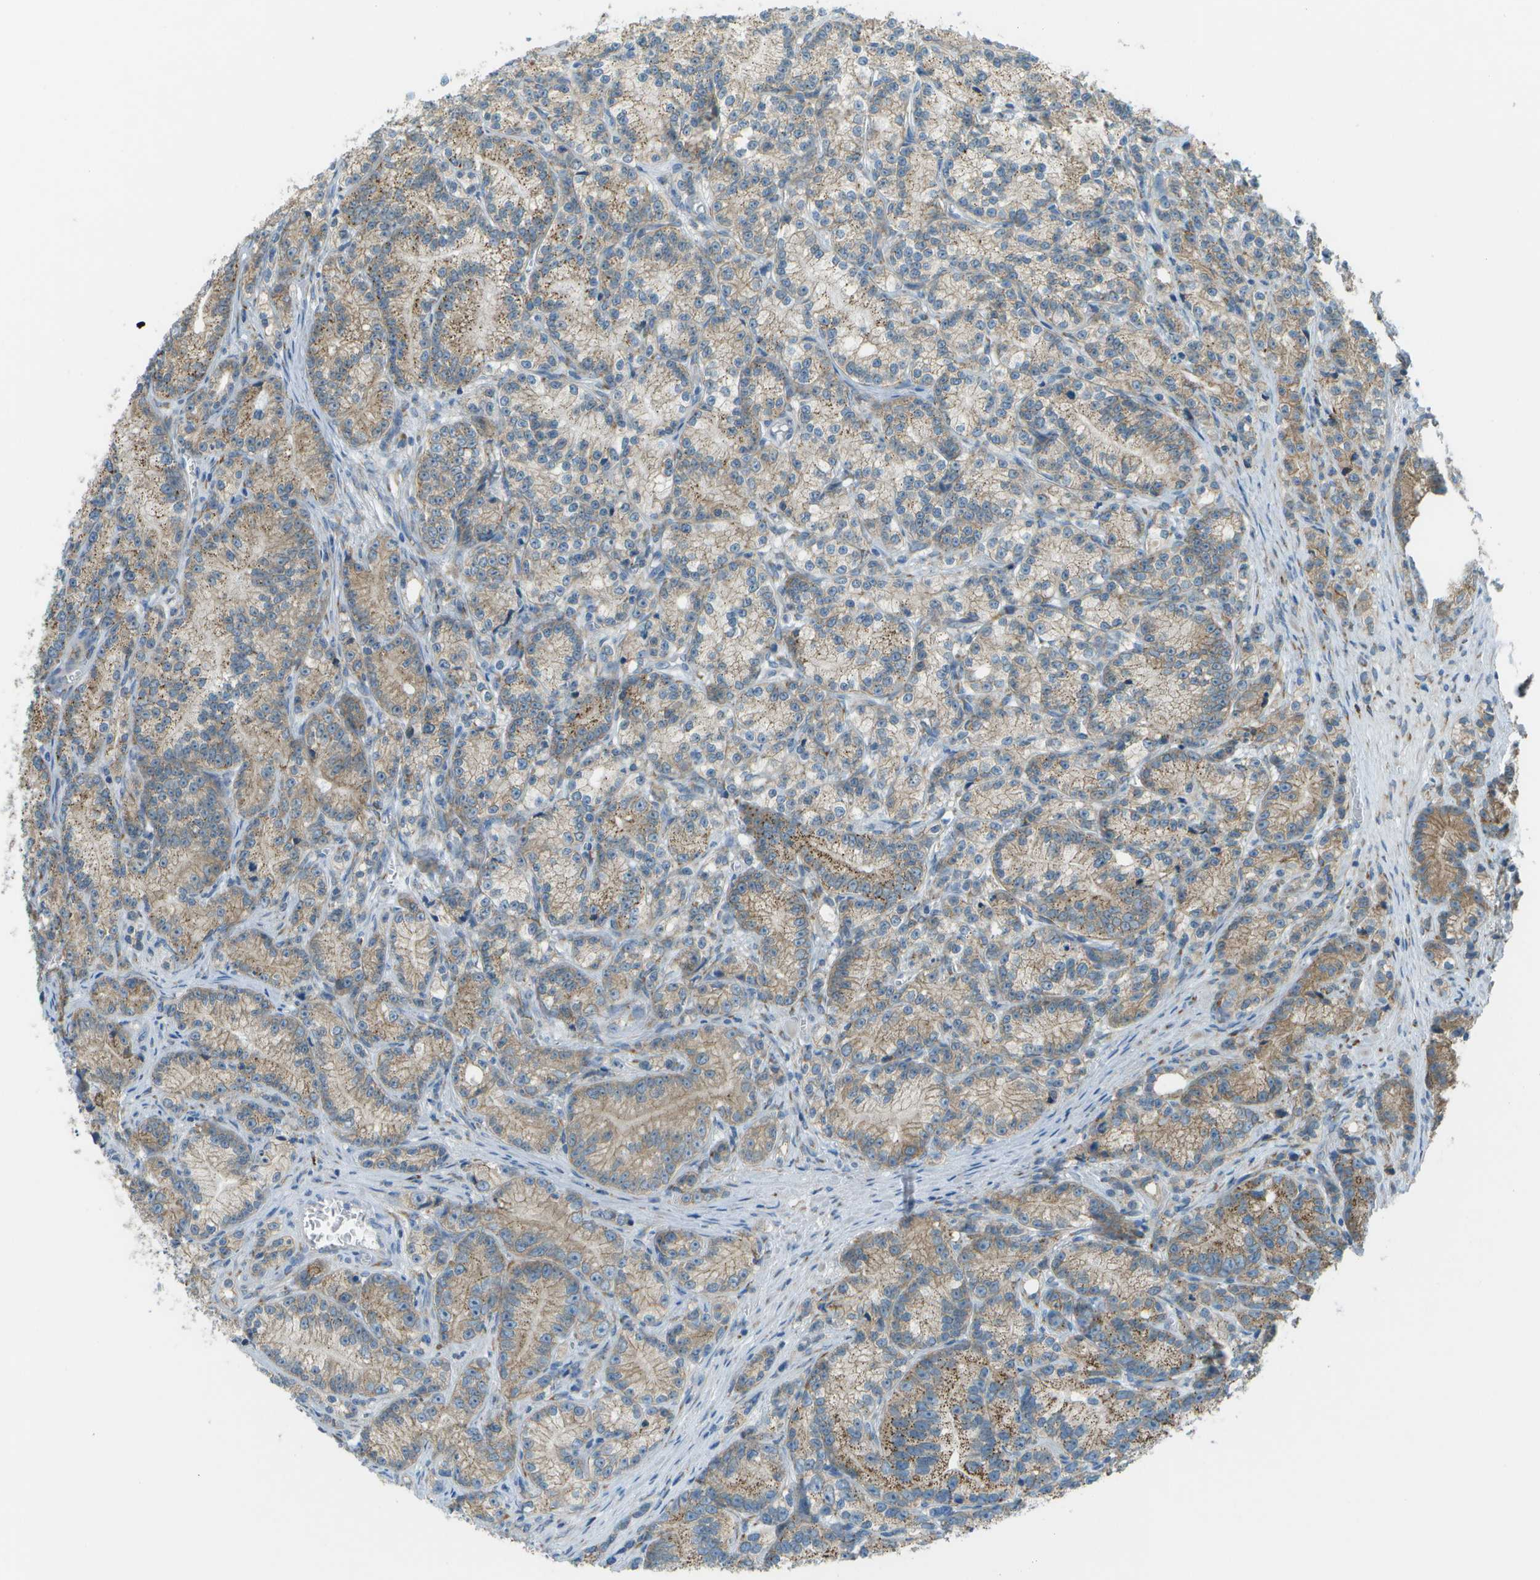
{"staining": {"intensity": "moderate", "quantity": ">75%", "location": "cytoplasmic/membranous"}, "tissue": "prostate cancer", "cell_type": "Tumor cells", "image_type": "cancer", "snomed": [{"axis": "morphology", "description": "Adenocarcinoma, Low grade"}, {"axis": "topography", "description": "Prostate"}], "caption": "The histopathology image displays staining of prostate cancer, revealing moderate cytoplasmic/membranous protein positivity (brown color) within tumor cells. (Stains: DAB (3,3'-diaminobenzidine) in brown, nuclei in blue, Microscopy: brightfield microscopy at high magnification).", "gene": "KCTD3", "patient": {"sex": "male", "age": 89}}